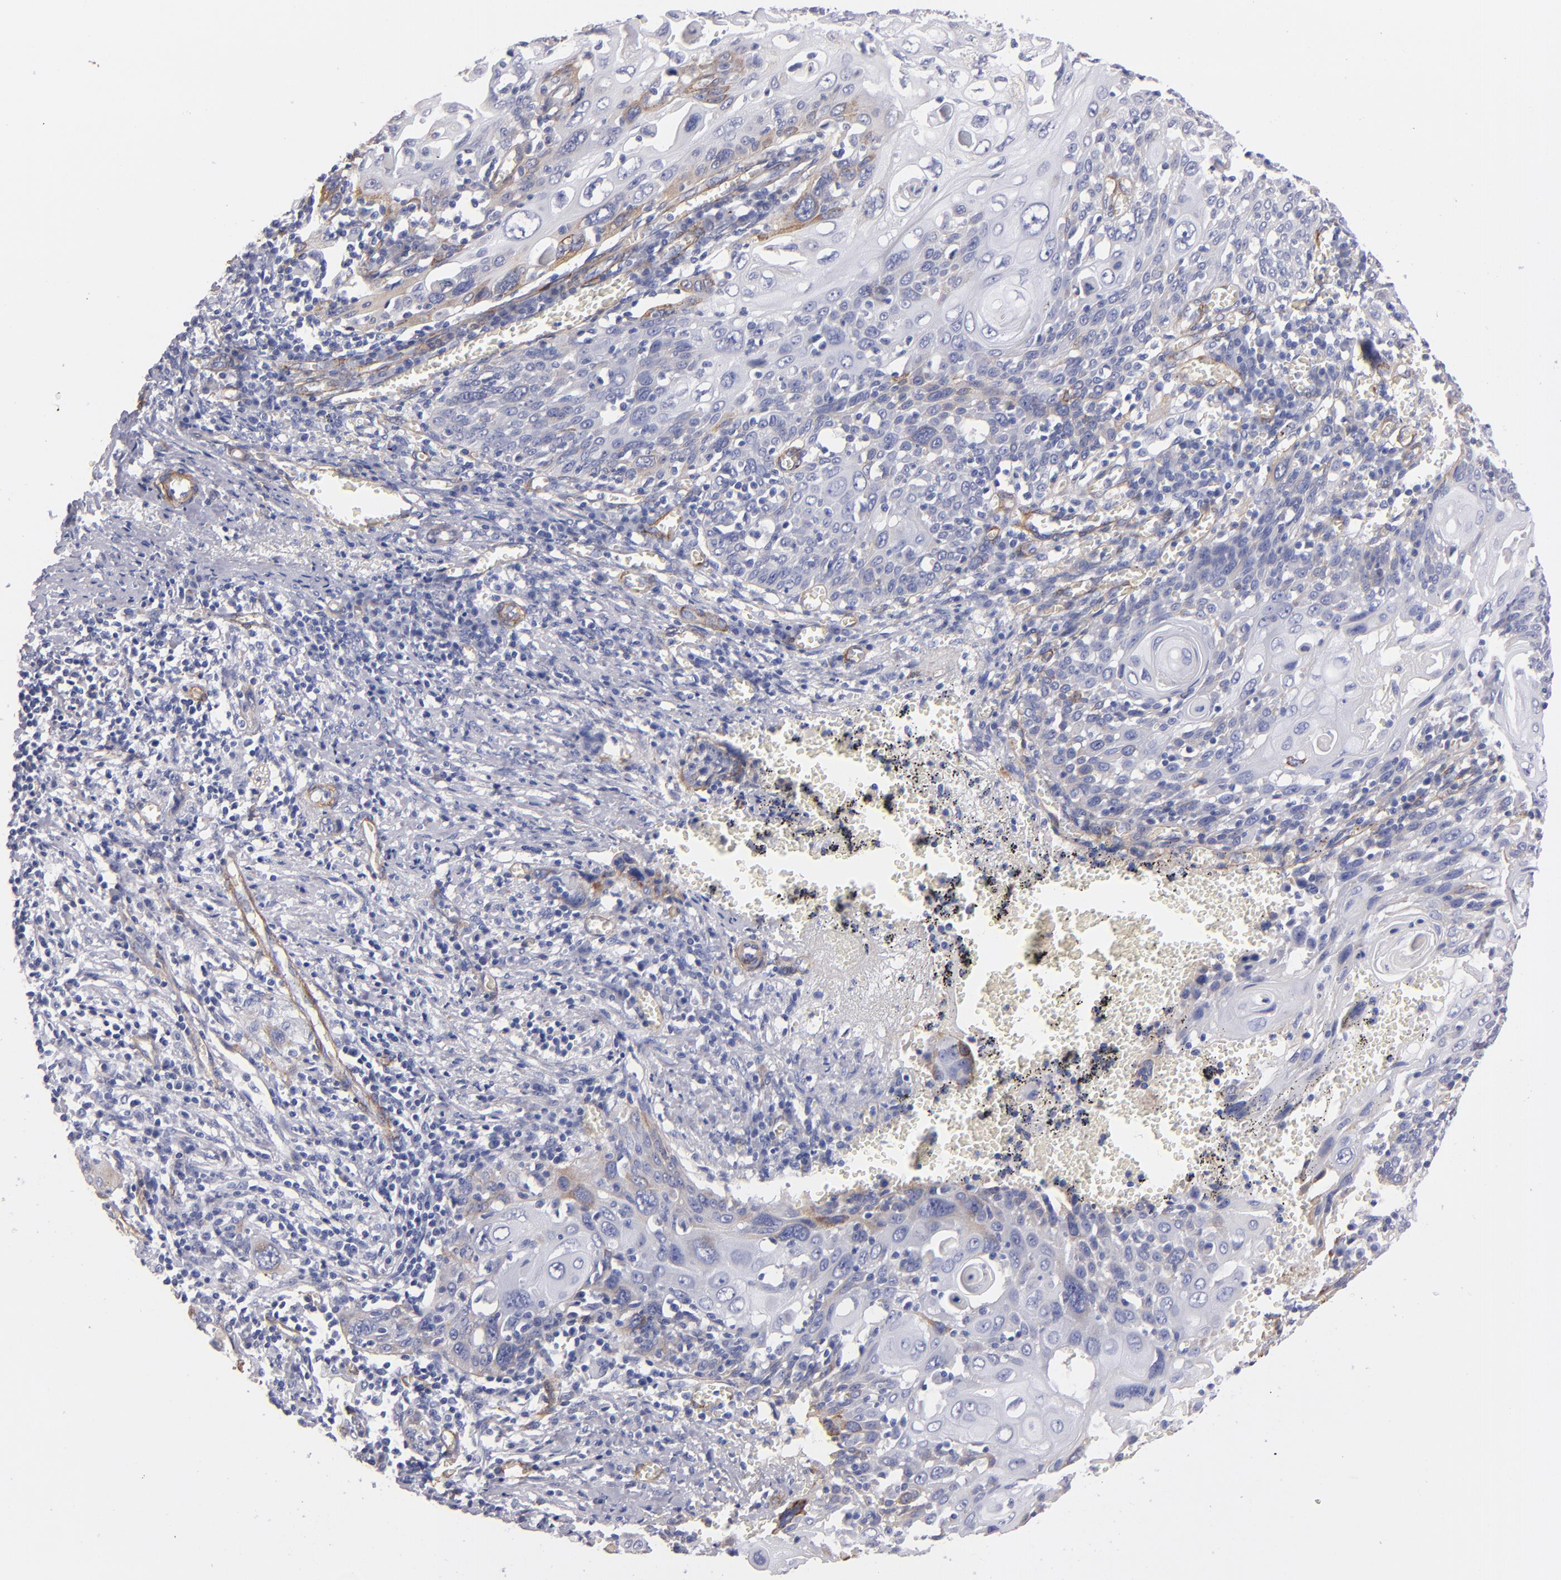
{"staining": {"intensity": "weak", "quantity": "25%-75%", "location": "cytoplasmic/membranous"}, "tissue": "cervical cancer", "cell_type": "Tumor cells", "image_type": "cancer", "snomed": [{"axis": "morphology", "description": "Squamous cell carcinoma, NOS"}, {"axis": "topography", "description": "Cervix"}], "caption": "Immunohistochemical staining of human cervical squamous cell carcinoma displays low levels of weak cytoplasmic/membranous protein staining in approximately 25%-75% of tumor cells.", "gene": "LAMC1", "patient": {"sex": "female", "age": 54}}